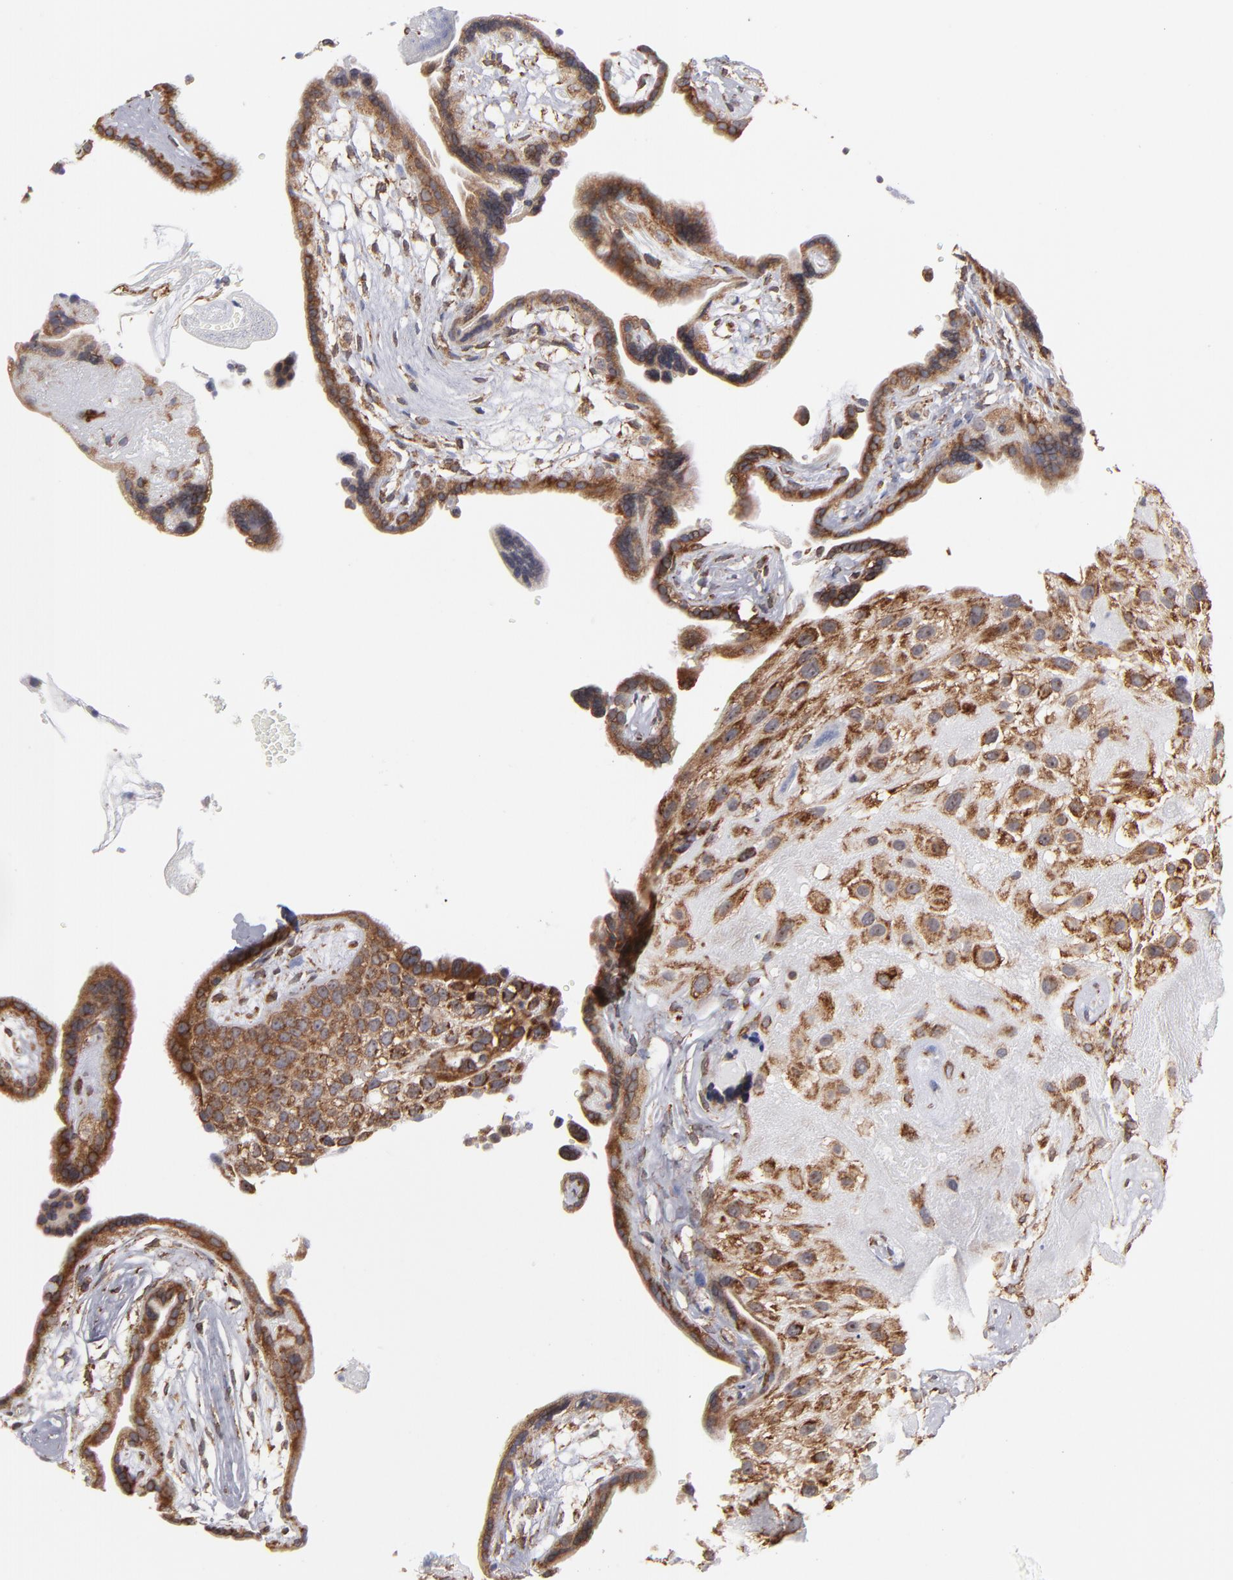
{"staining": {"intensity": "moderate", "quantity": ">75%", "location": "cytoplasmic/membranous"}, "tissue": "placenta", "cell_type": "Decidual cells", "image_type": "normal", "snomed": [{"axis": "morphology", "description": "Normal tissue, NOS"}, {"axis": "topography", "description": "Placenta"}], "caption": "Immunohistochemical staining of unremarkable placenta displays >75% levels of moderate cytoplasmic/membranous protein expression in about >75% of decidual cells.", "gene": "KTN1", "patient": {"sex": "female", "age": 32}}